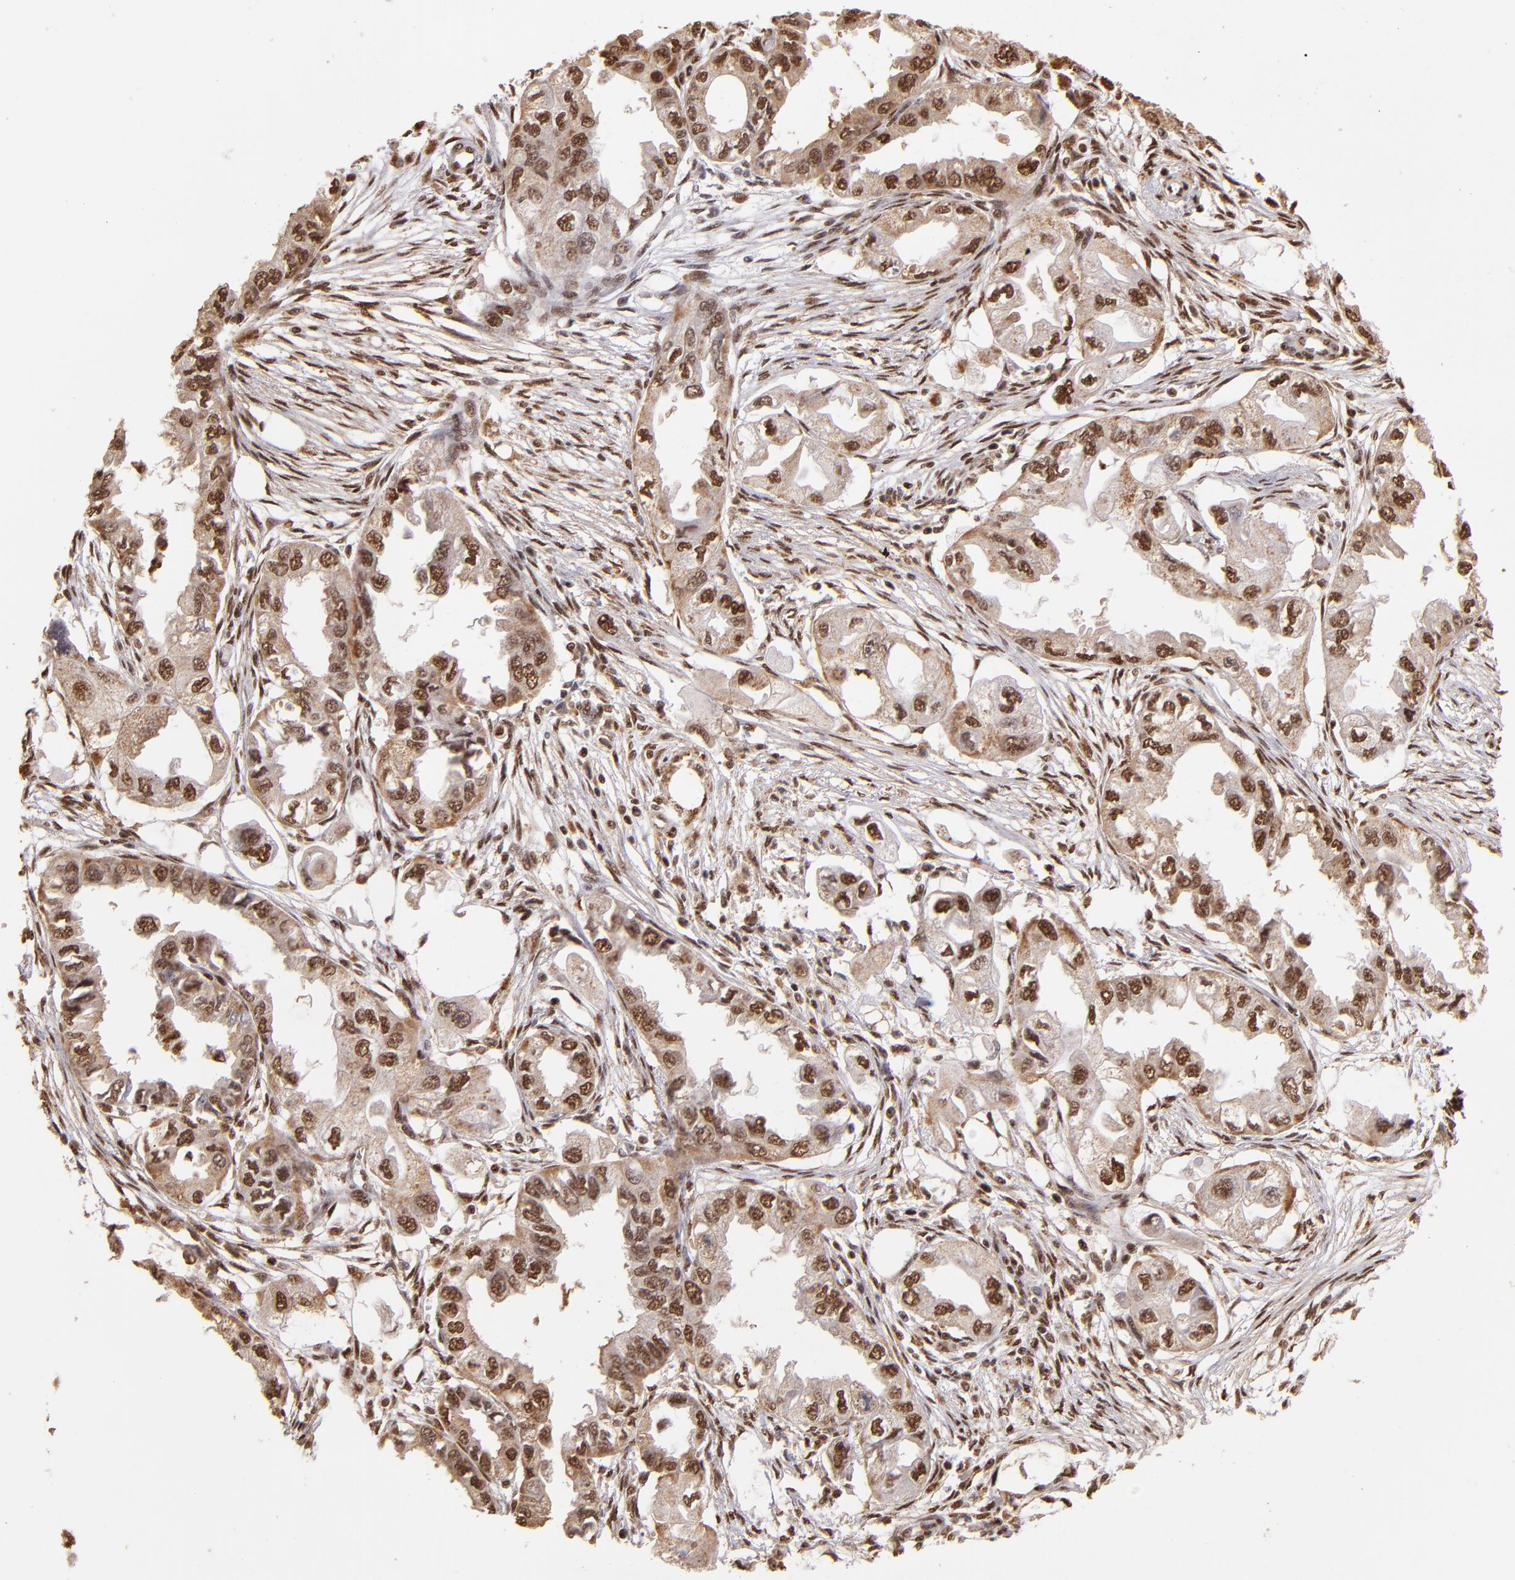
{"staining": {"intensity": "moderate", "quantity": ">75%", "location": "nuclear"}, "tissue": "endometrial cancer", "cell_type": "Tumor cells", "image_type": "cancer", "snomed": [{"axis": "morphology", "description": "Adenocarcinoma, NOS"}, {"axis": "topography", "description": "Endometrium"}], "caption": "About >75% of tumor cells in human adenocarcinoma (endometrial) demonstrate moderate nuclear protein staining as visualized by brown immunohistochemical staining.", "gene": "SP1", "patient": {"sex": "female", "age": 67}}